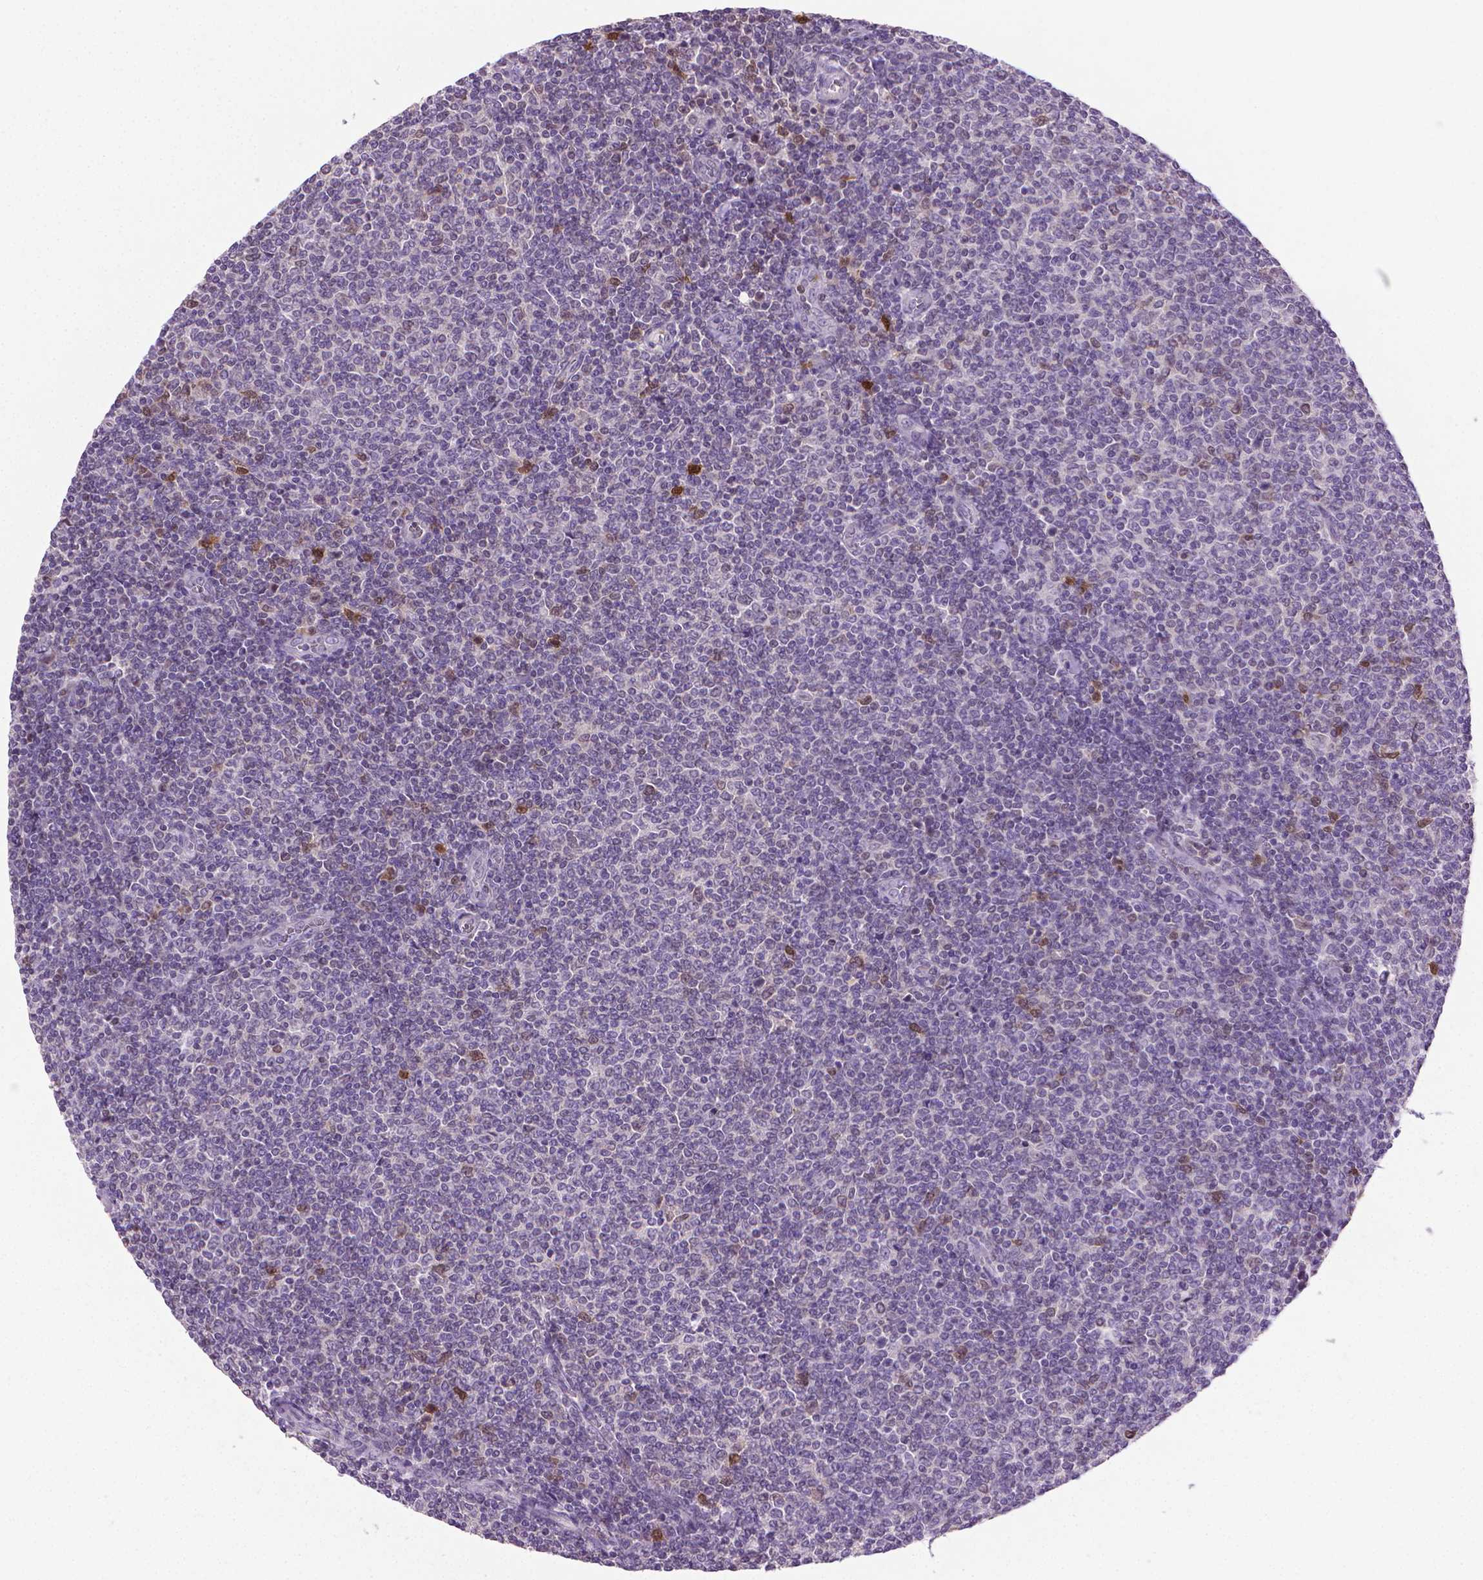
{"staining": {"intensity": "negative", "quantity": "none", "location": "none"}, "tissue": "lymphoma", "cell_type": "Tumor cells", "image_type": "cancer", "snomed": [{"axis": "morphology", "description": "Malignant lymphoma, non-Hodgkin's type, Low grade"}, {"axis": "topography", "description": "Lymph node"}], "caption": "Tumor cells show no significant protein positivity in lymphoma. (DAB immunohistochemistry visualized using brightfield microscopy, high magnification).", "gene": "CDKN2D", "patient": {"sex": "male", "age": 52}}